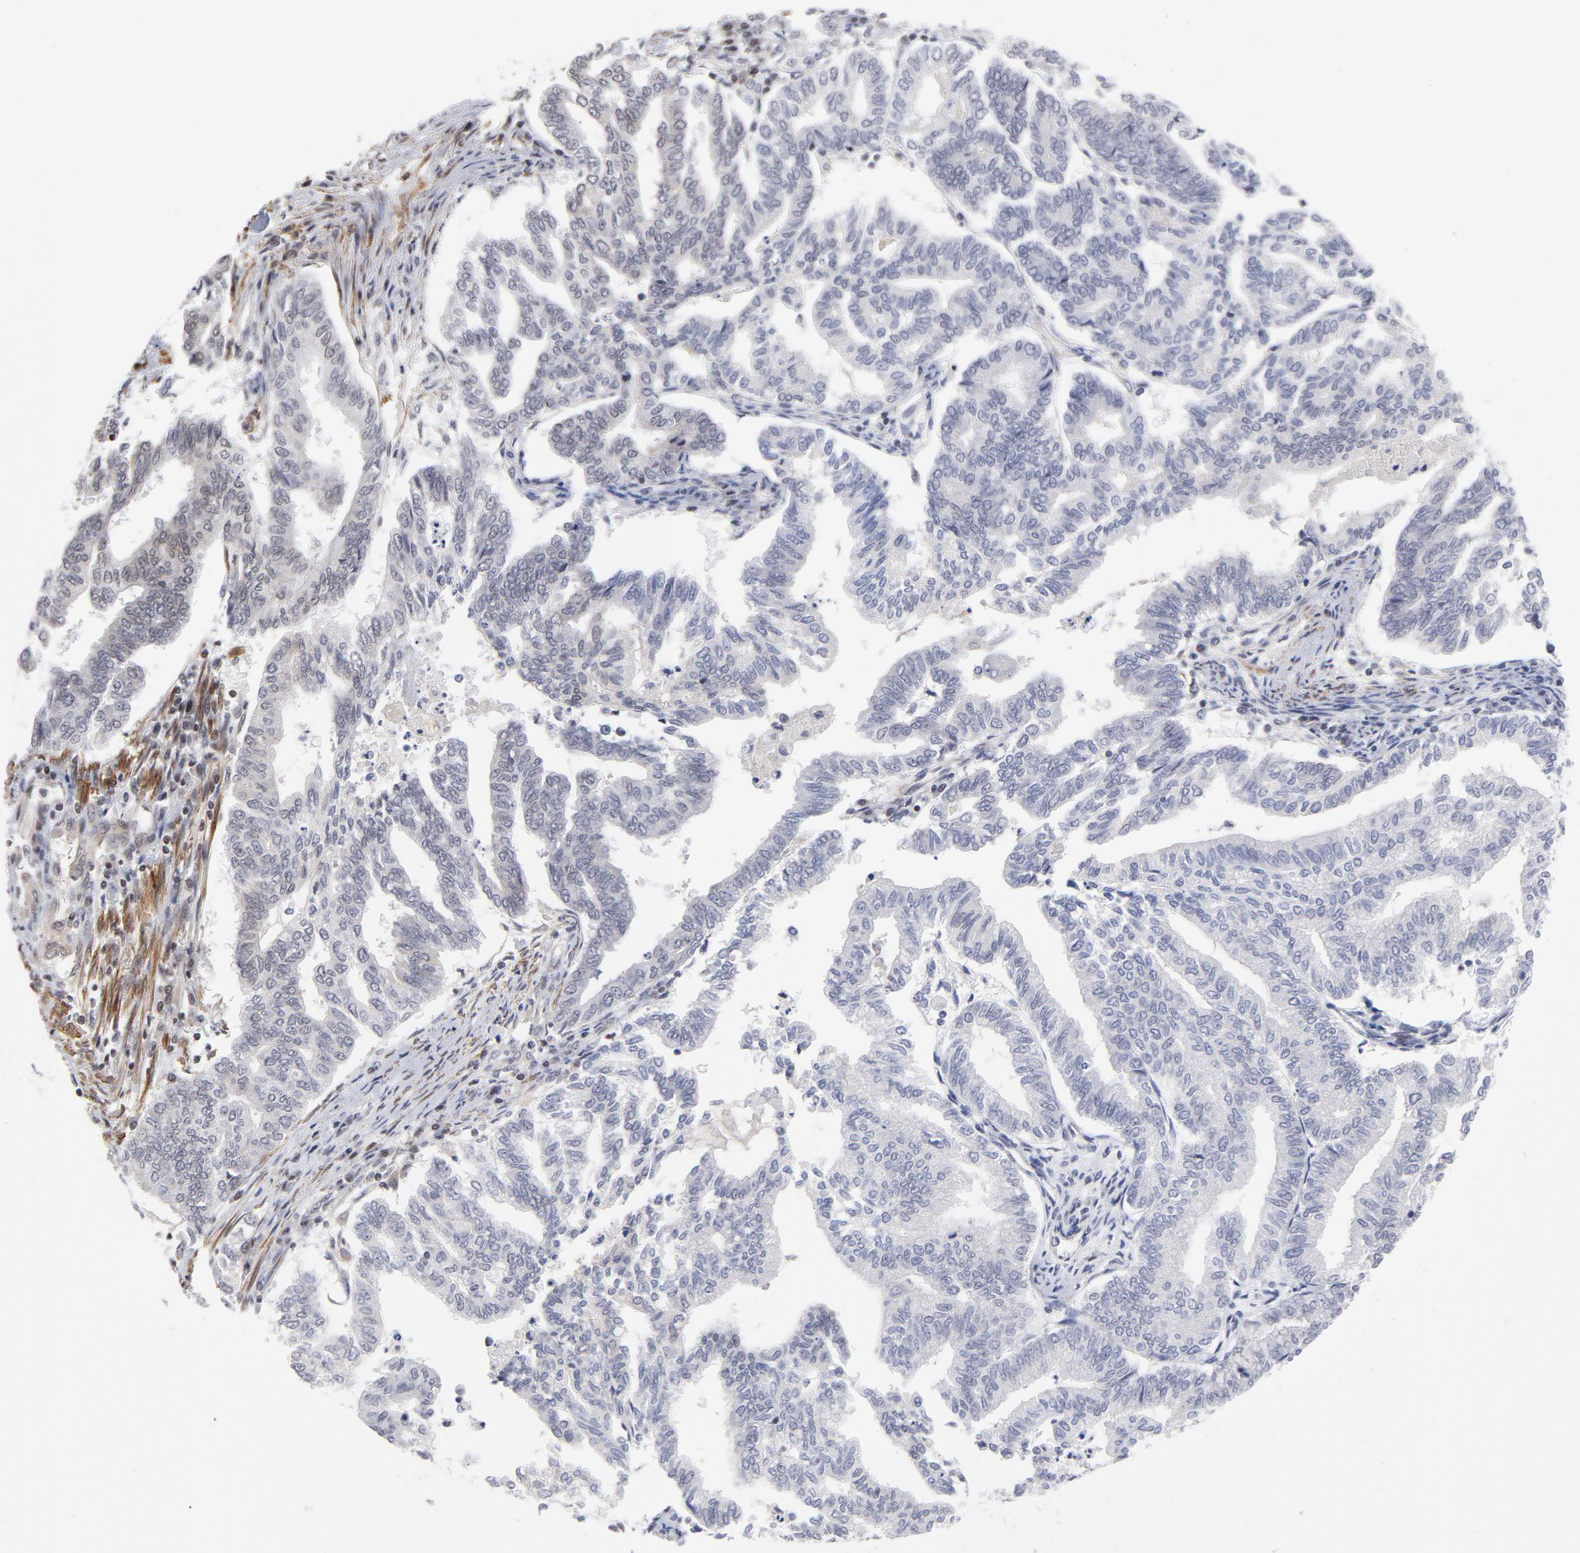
{"staining": {"intensity": "negative", "quantity": "none", "location": "none"}, "tissue": "endometrial cancer", "cell_type": "Tumor cells", "image_type": "cancer", "snomed": [{"axis": "morphology", "description": "Adenocarcinoma, NOS"}, {"axis": "topography", "description": "Endometrium"}], "caption": "Protein analysis of endometrial cancer (adenocarcinoma) demonstrates no significant staining in tumor cells.", "gene": "CTCF", "patient": {"sex": "female", "age": 79}}